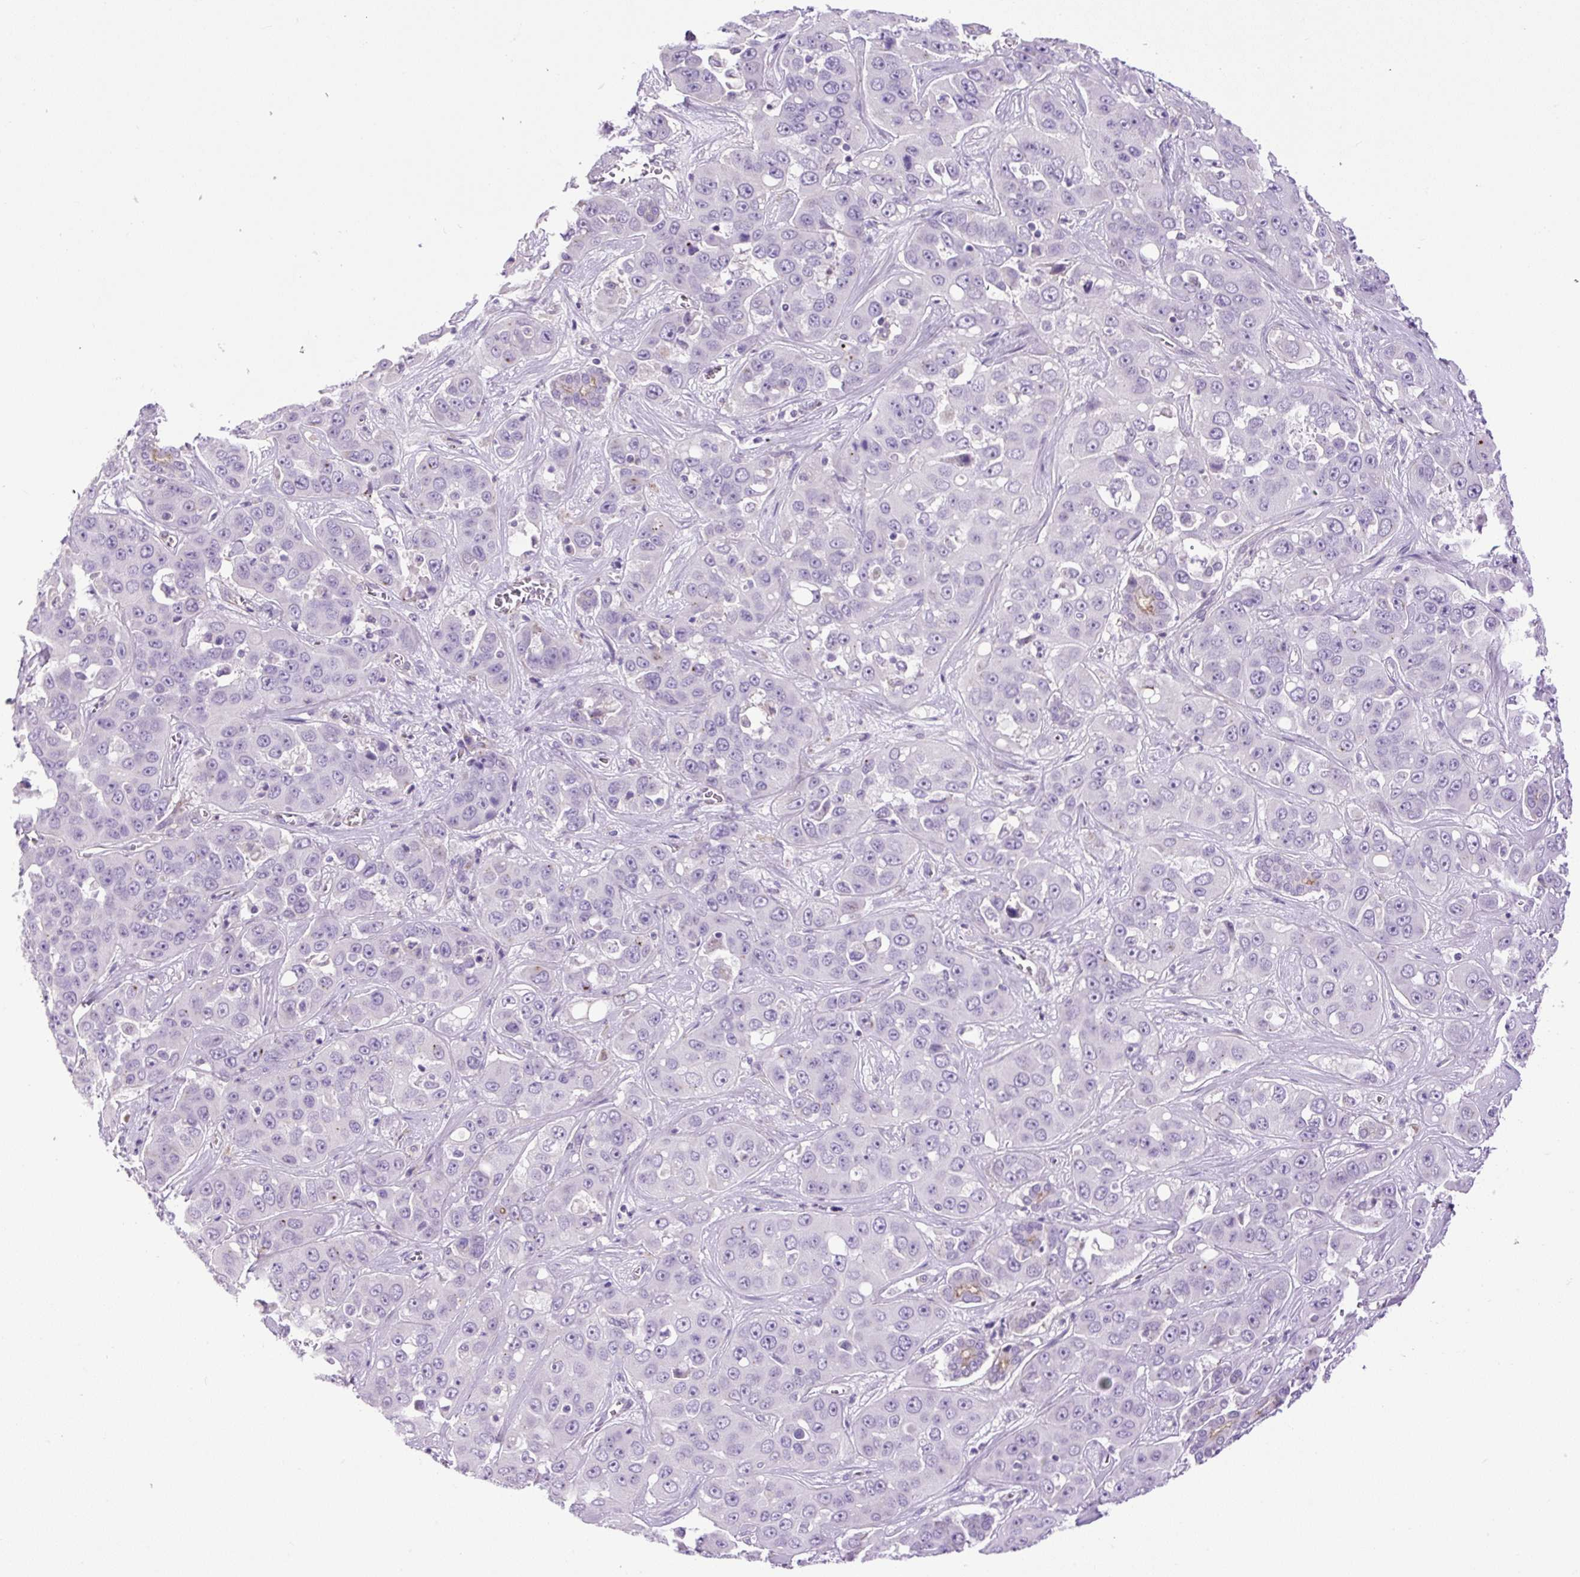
{"staining": {"intensity": "negative", "quantity": "none", "location": "none"}, "tissue": "liver cancer", "cell_type": "Tumor cells", "image_type": "cancer", "snomed": [{"axis": "morphology", "description": "Cholangiocarcinoma"}, {"axis": "topography", "description": "Liver"}], "caption": "IHC of liver cholangiocarcinoma exhibits no positivity in tumor cells.", "gene": "VWA7", "patient": {"sex": "female", "age": 52}}